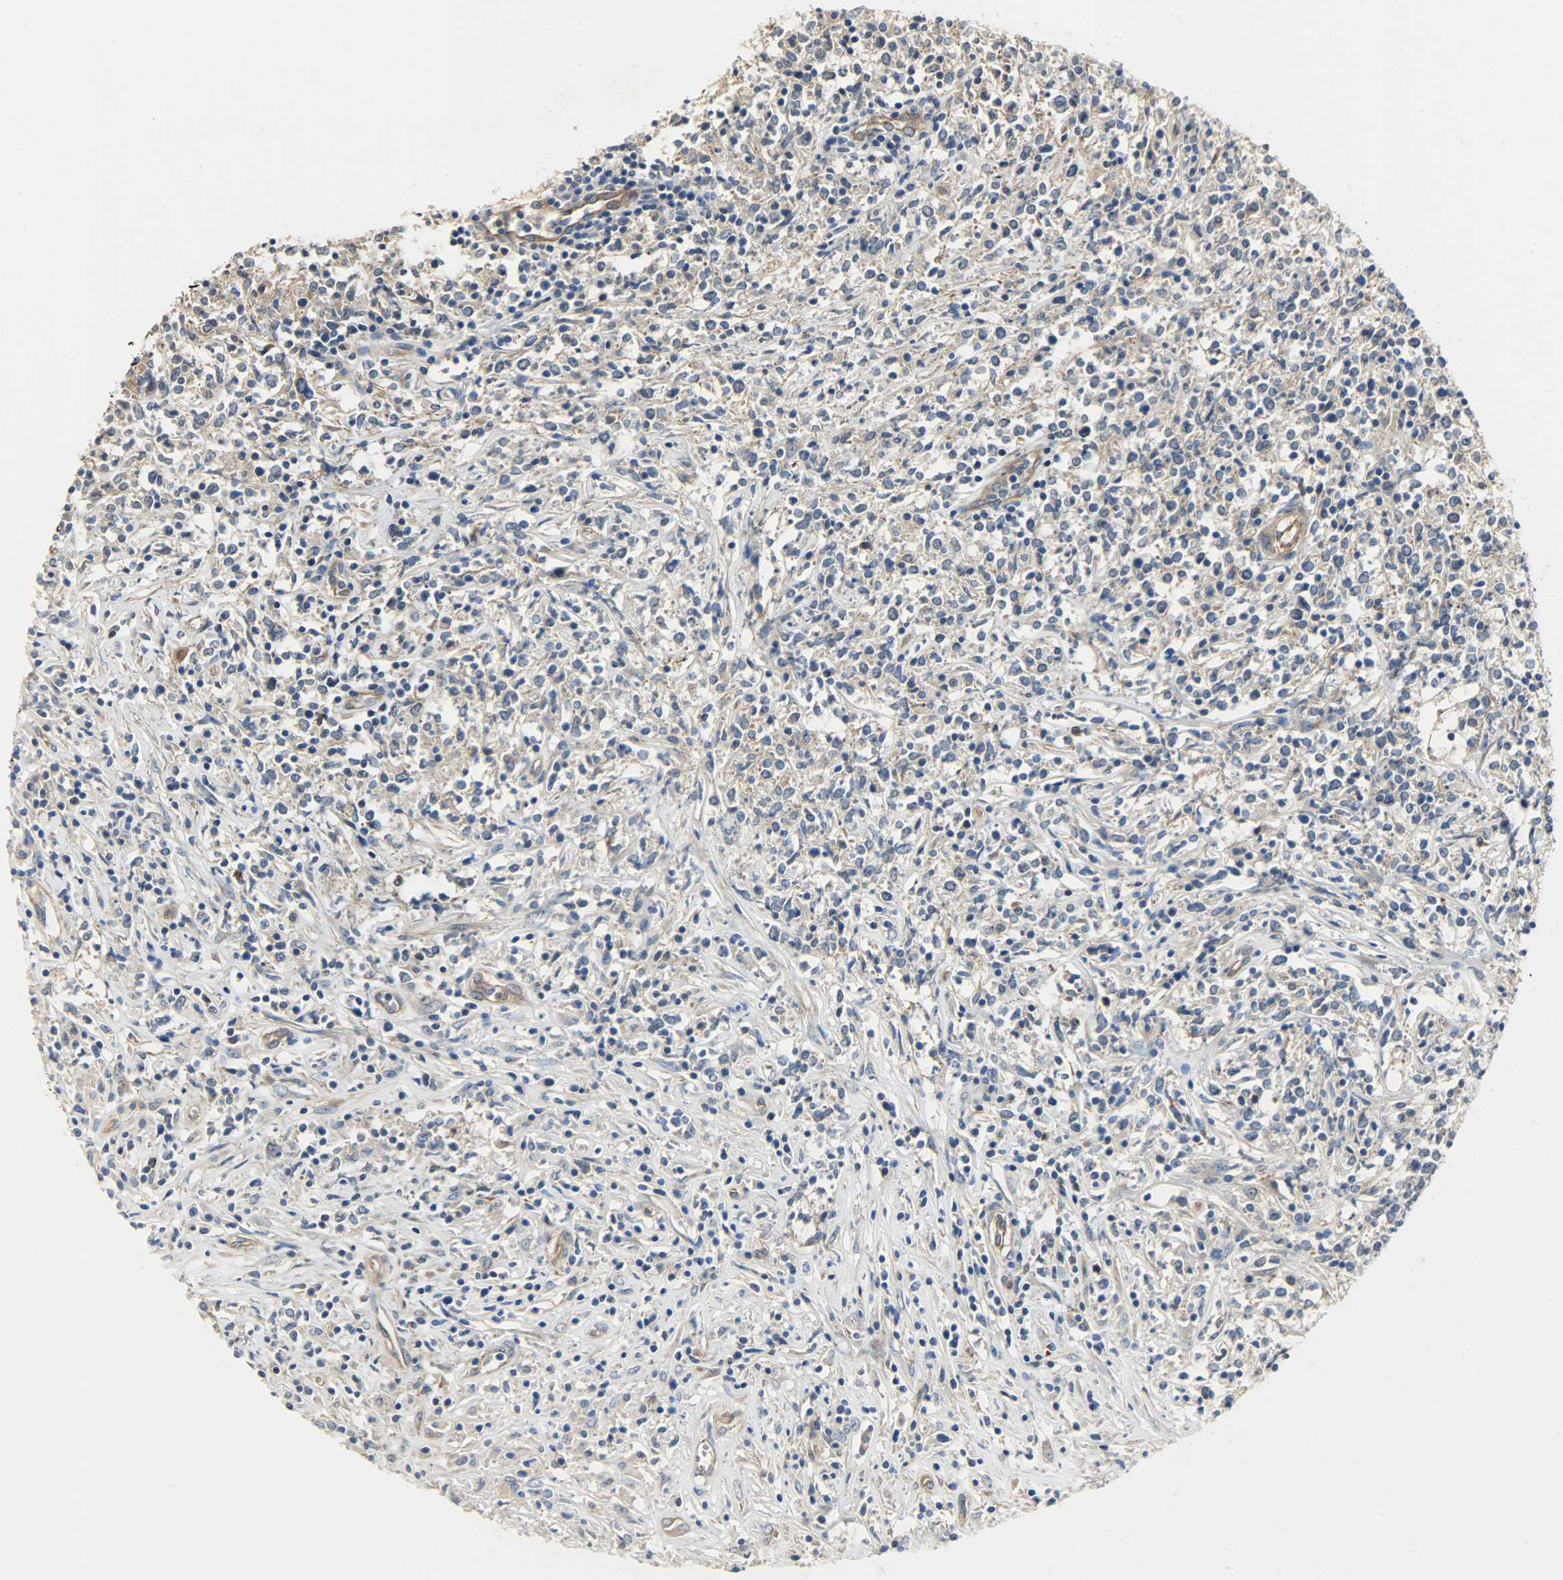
{"staining": {"intensity": "moderate", "quantity": ">75%", "location": "cytoplasmic/membranous"}, "tissue": "lymphoma", "cell_type": "Tumor cells", "image_type": "cancer", "snomed": [{"axis": "morphology", "description": "Malignant lymphoma, non-Hodgkin's type, High grade"}, {"axis": "topography", "description": "Lymph node"}], "caption": "Immunohistochemistry (IHC) of human malignant lymphoma, non-Hodgkin's type (high-grade) reveals medium levels of moderate cytoplasmic/membranous staining in approximately >75% of tumor cells. (DAB (3,3'-diaminobenzidine) = brown stain, brightfield microscopy at high magnification).", "gene": "KIAA1217", "patient": {"sex": "female", "age": 84}}